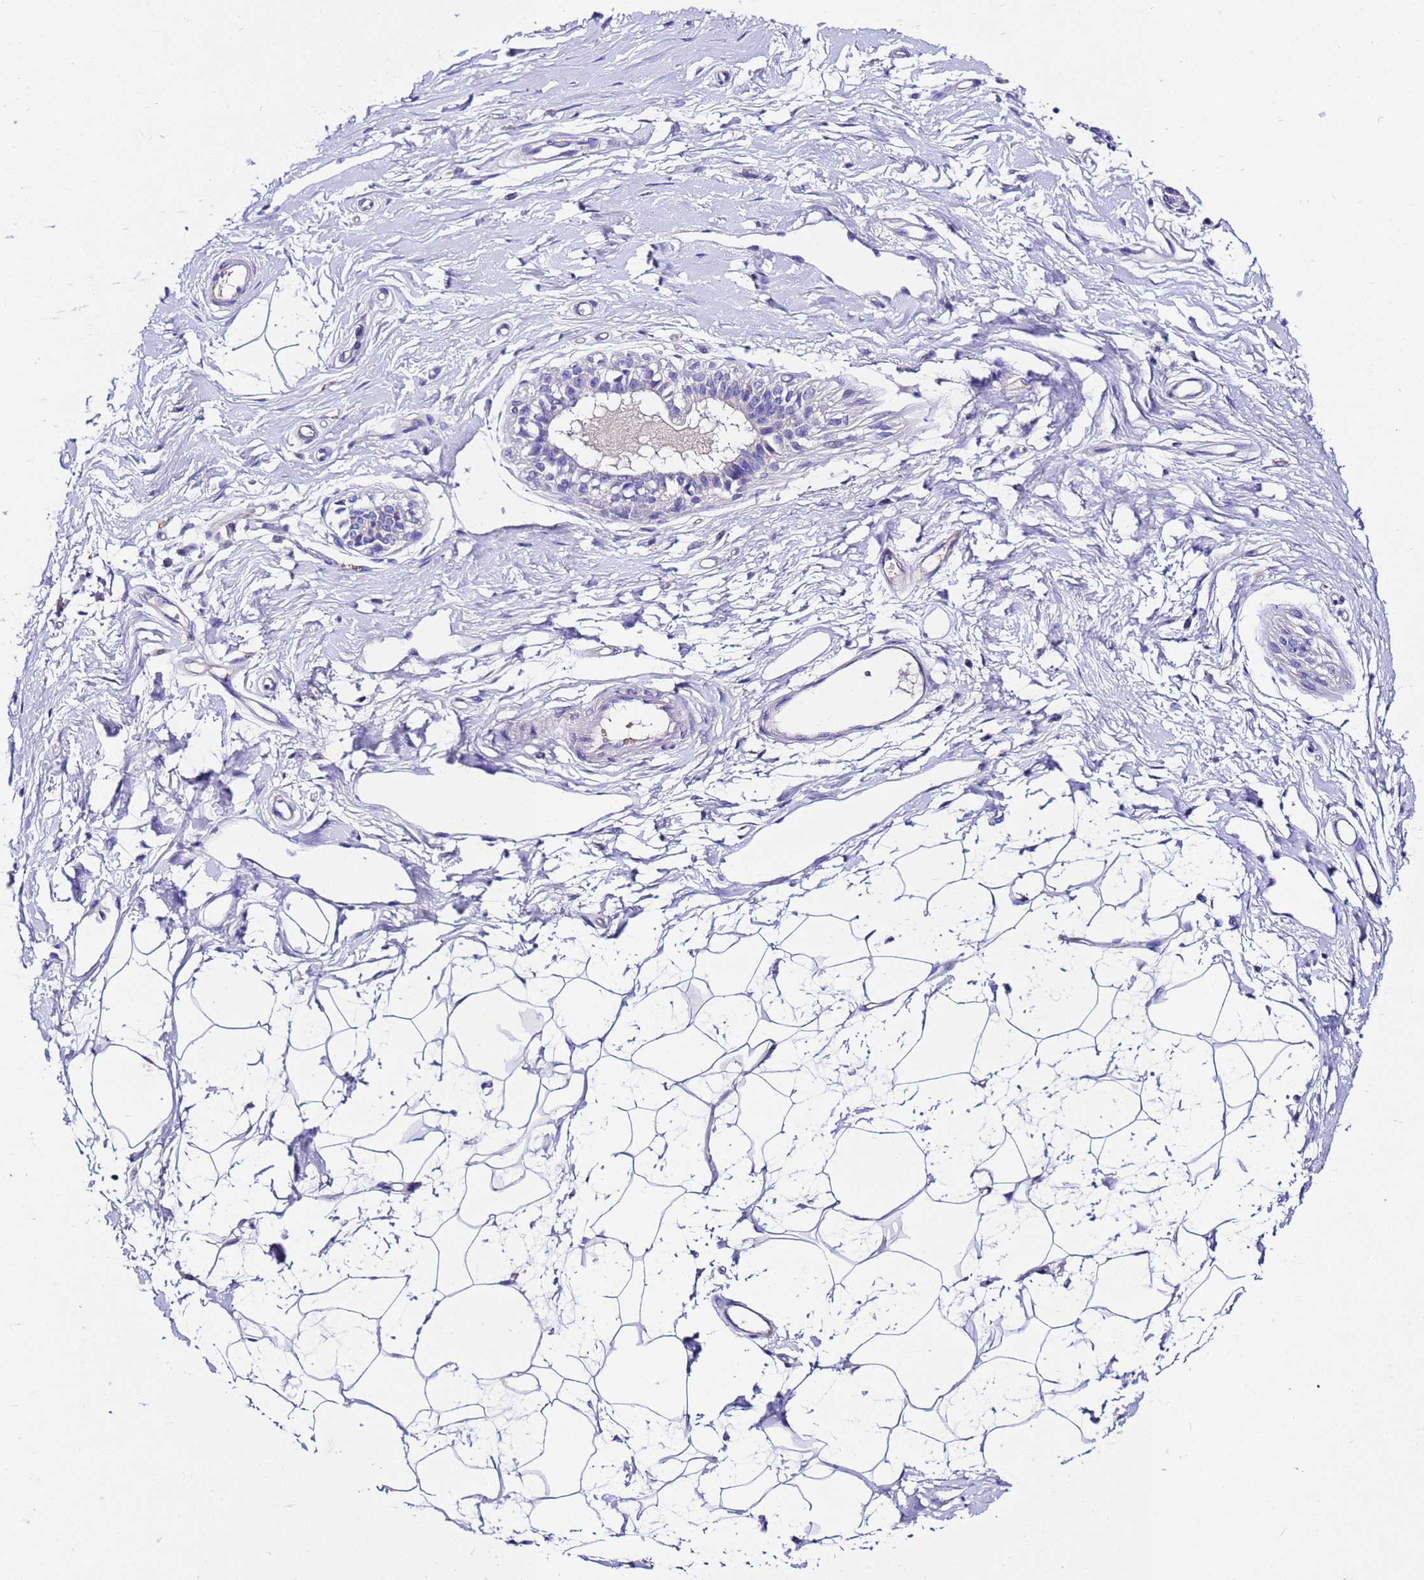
{"staining": {"intensity": "negative", "quantity": "none", "location": "none"}, "tissue": "breast", "cell_type": "Adipocytes", "image_type": "normal", "snomed": [{"axis": "morphology", "description": "Normal tissue, NOS"}, {"axis": "topography", "description": "Breast"}], "caption": "Immunohistochemistry (IHC) image of normal breast: human breast stained with DAB (3,3'-diaminobenzidine) displays no significant protein positivity in adipocytes. (DAB (3,3'-diaminobenzidine) immunohistochemistry (IHC) visualized using brightfield microscopy, high magnification).", "gene": "UGT2A1", "patient": {"sex": "female", "age": 45}}